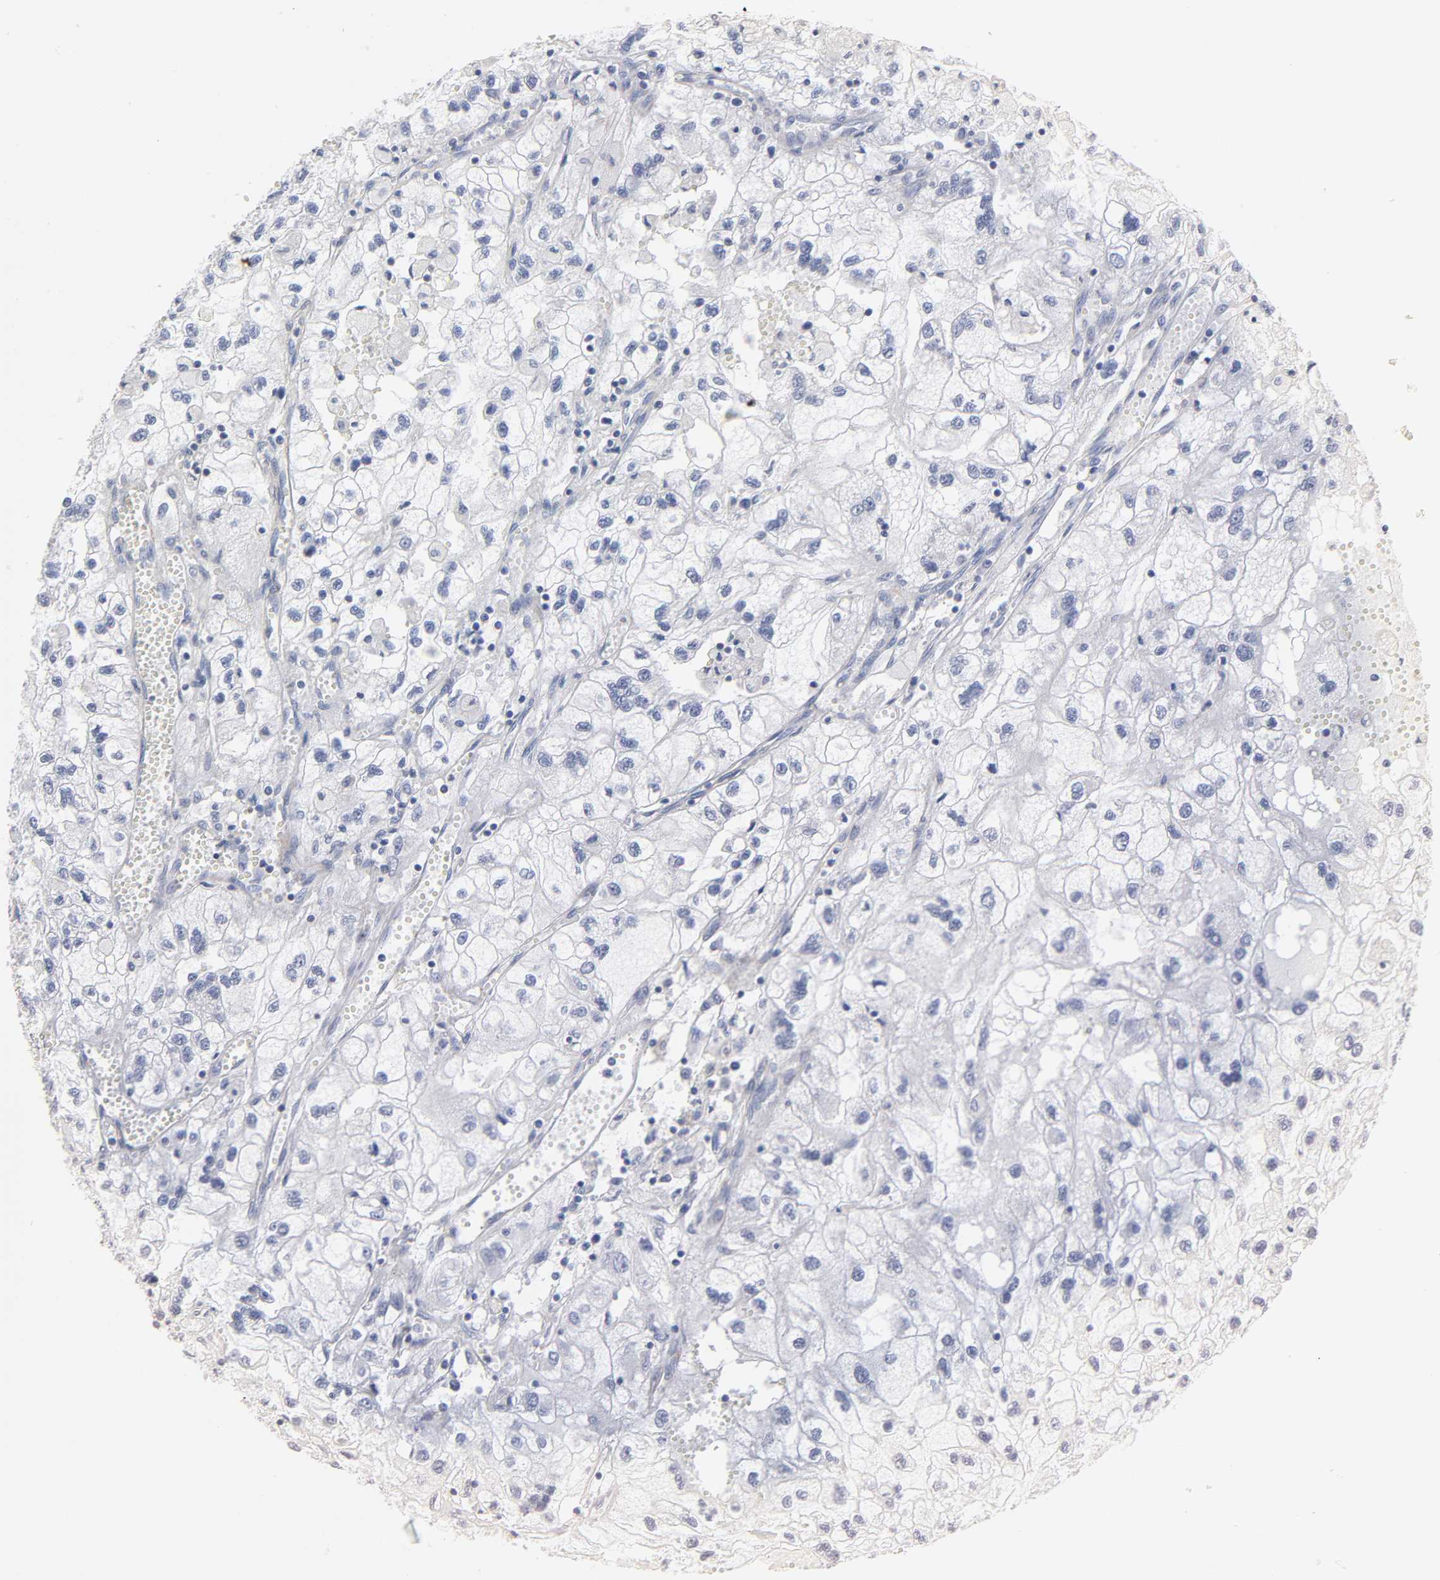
{"staining": {"intensity": "negative", "quantity": "none", "location": "none"}, "tissue": "renal cancer", "cell_type": "Tumor cells", "image_type": "cancer", "snomed": [{"axis": "morphology", "description": "Normal tissue, NOS"}, {"axis": "morphology", "description": "Adenocarcinoma, NOS"}, {"axis": "topography", "description": "Kidney"}], "caption": "IHC micrograph of adenocarcinoma (renal) stained for a protein (brown), which reveals no positivity in tumor cells.", "gene": "ROCK1", "patient": {"sex": "male", "age": 71}}